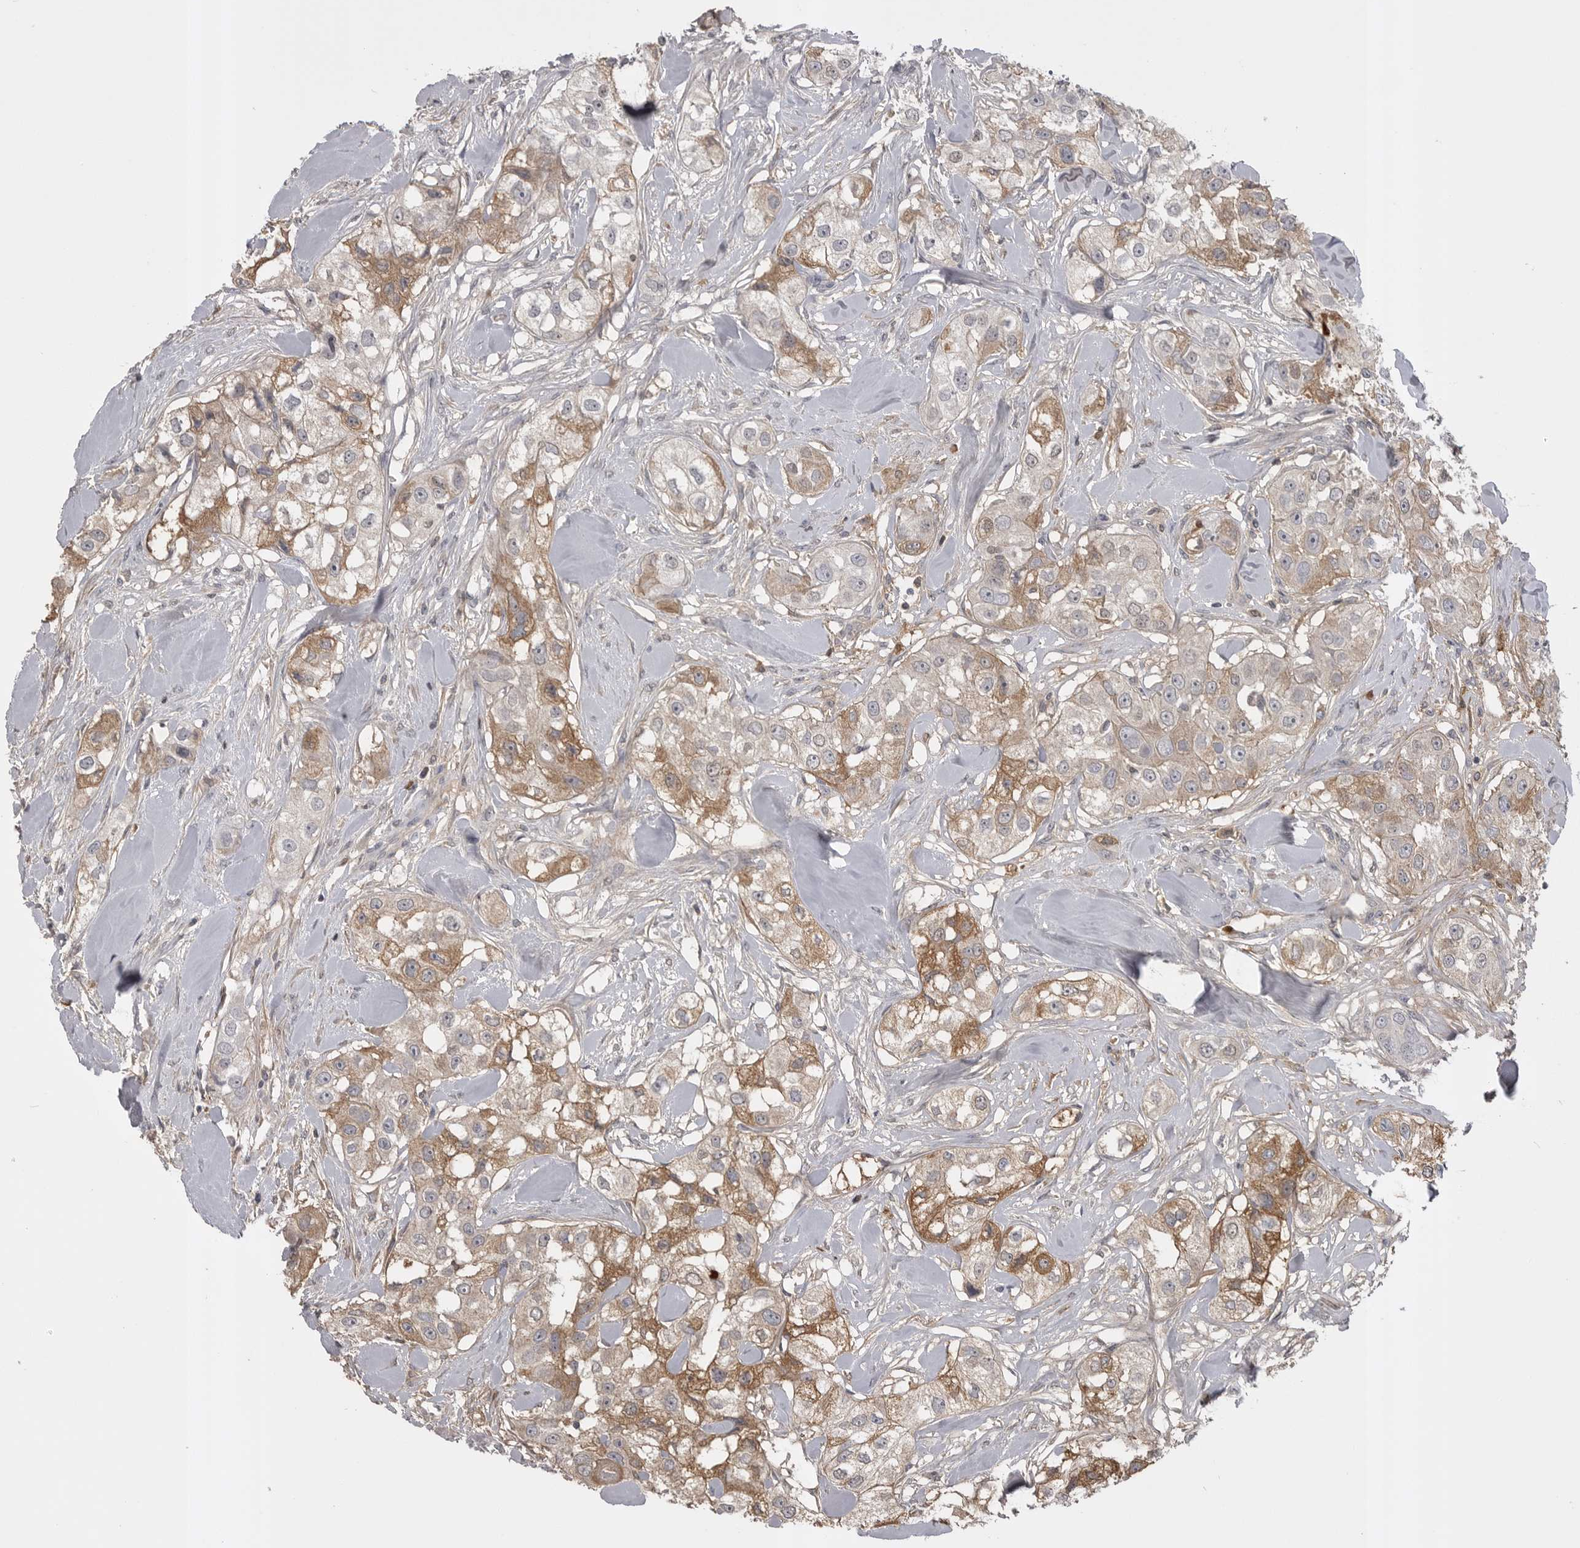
{"staining": {"intensity": "moderate", "quantity": "25%-75%", "location": "cytoplasmic/membranous"}, "tissue": "head and neck cancer", "cell_type": "Tumor cells", "image_type": "cancer", "snomed": [{"axis": "morphology", "description": "Normal tissue, NOS"}, {"axis": "morphology", "description": "Squamous cell carcinoma, NOS"}, {"axis": "topography", "description": "Skeletal muscle"}, {"axis": "topography", "description": "Head-Neck"}], "caption": "Human head and neck cancer stained with a brown dye displays moderate cytoplasmic/membranous positive positivity in approximately 25%-75% of tumor cells.", "gene": "AHSG", "patient": {"sex": "male", "age": 51}}